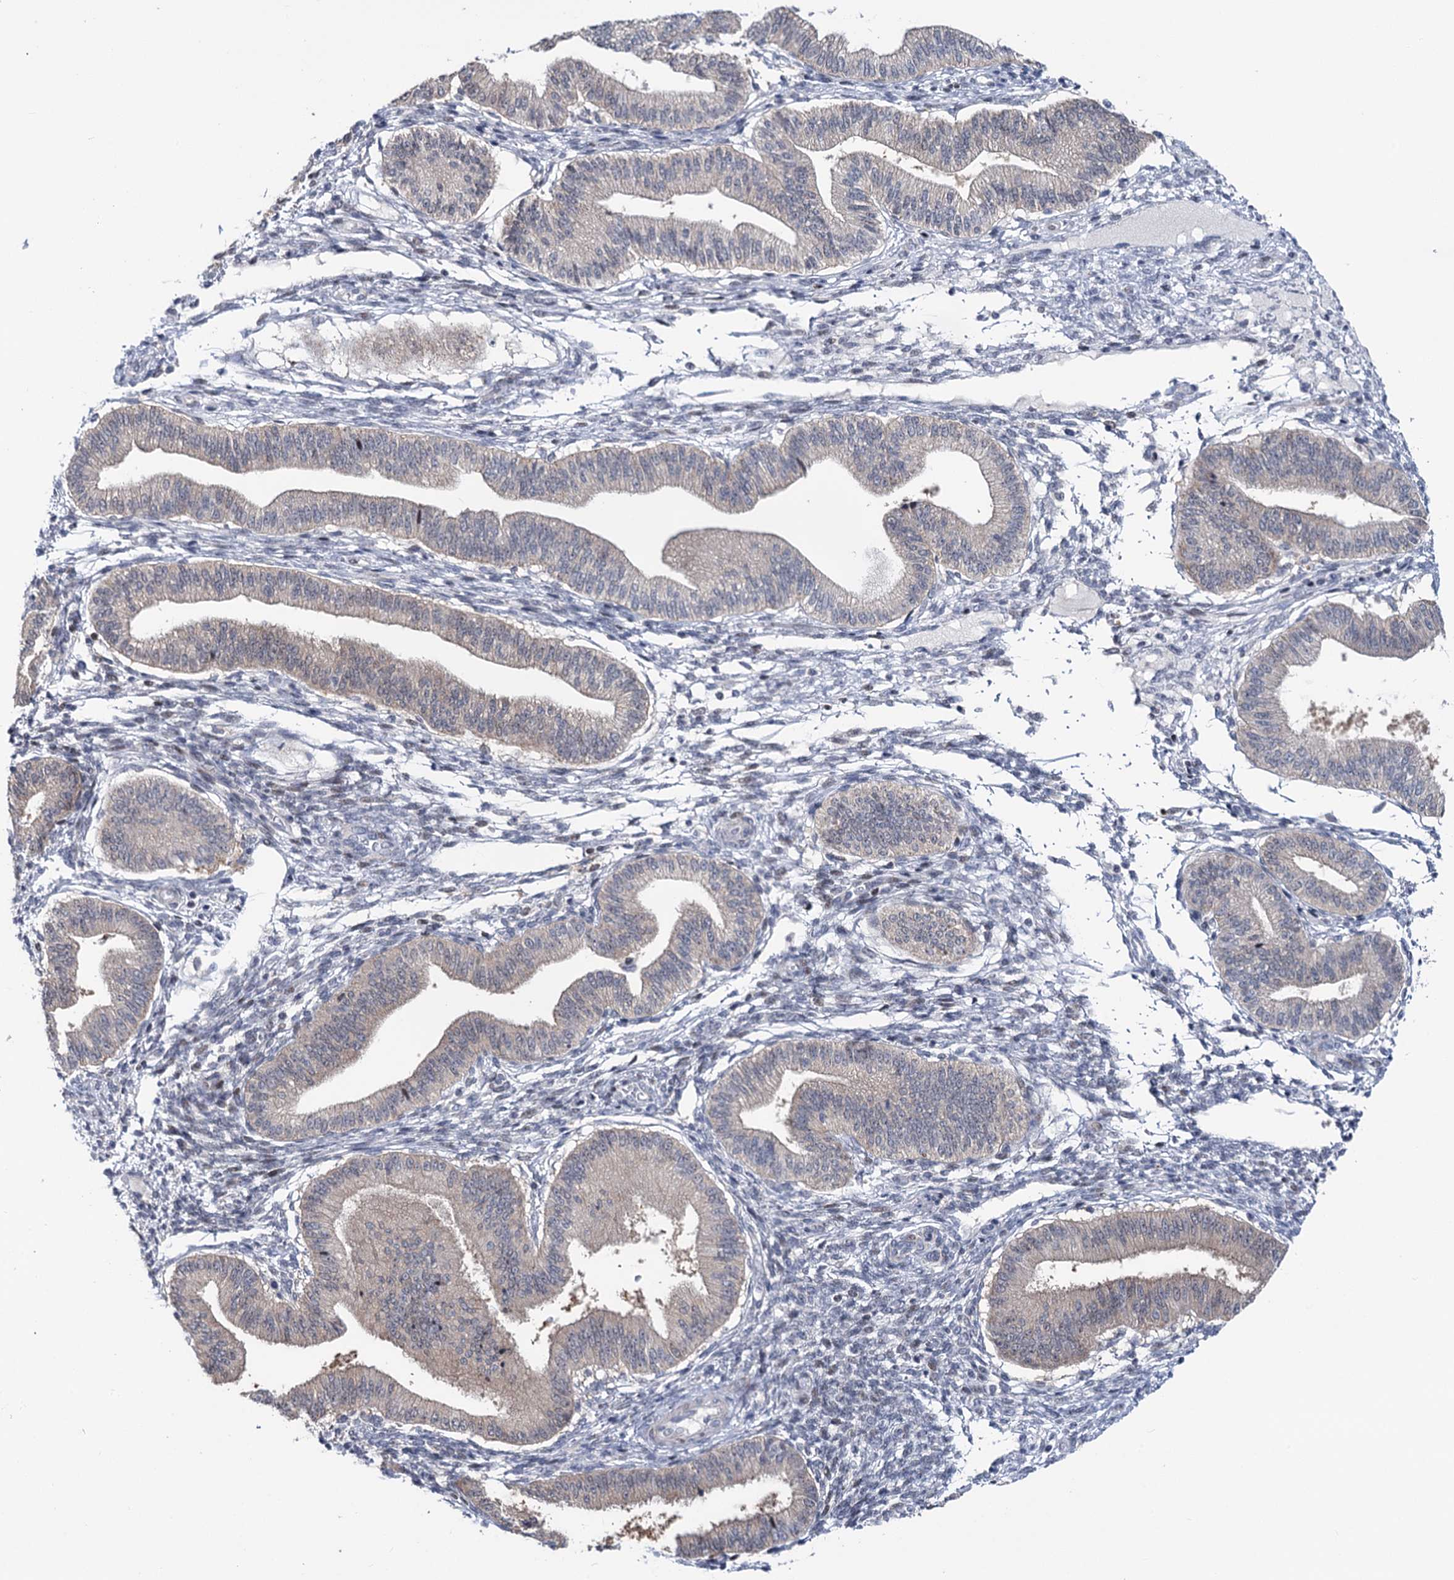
{"staining": {"intensity": "negative", "quantity": "none", "location": "none"}, "tissue": "endometrium", "cell_type": "Cells in endometrial stroma", "image_type": "normal", "snomed": [{"axis": "morphology", "description": "Normal tissue, NOS"}, {"axis": "topography", "description": "Endometrium"}], "caption": "Cells in endometrial stroma show no significant staining in benign endometrium. (DAB immunohistochemistry with hematoxylin counter stain).", "gene": "PTGR1", "patient": {"sex": "female", "age": 39}}